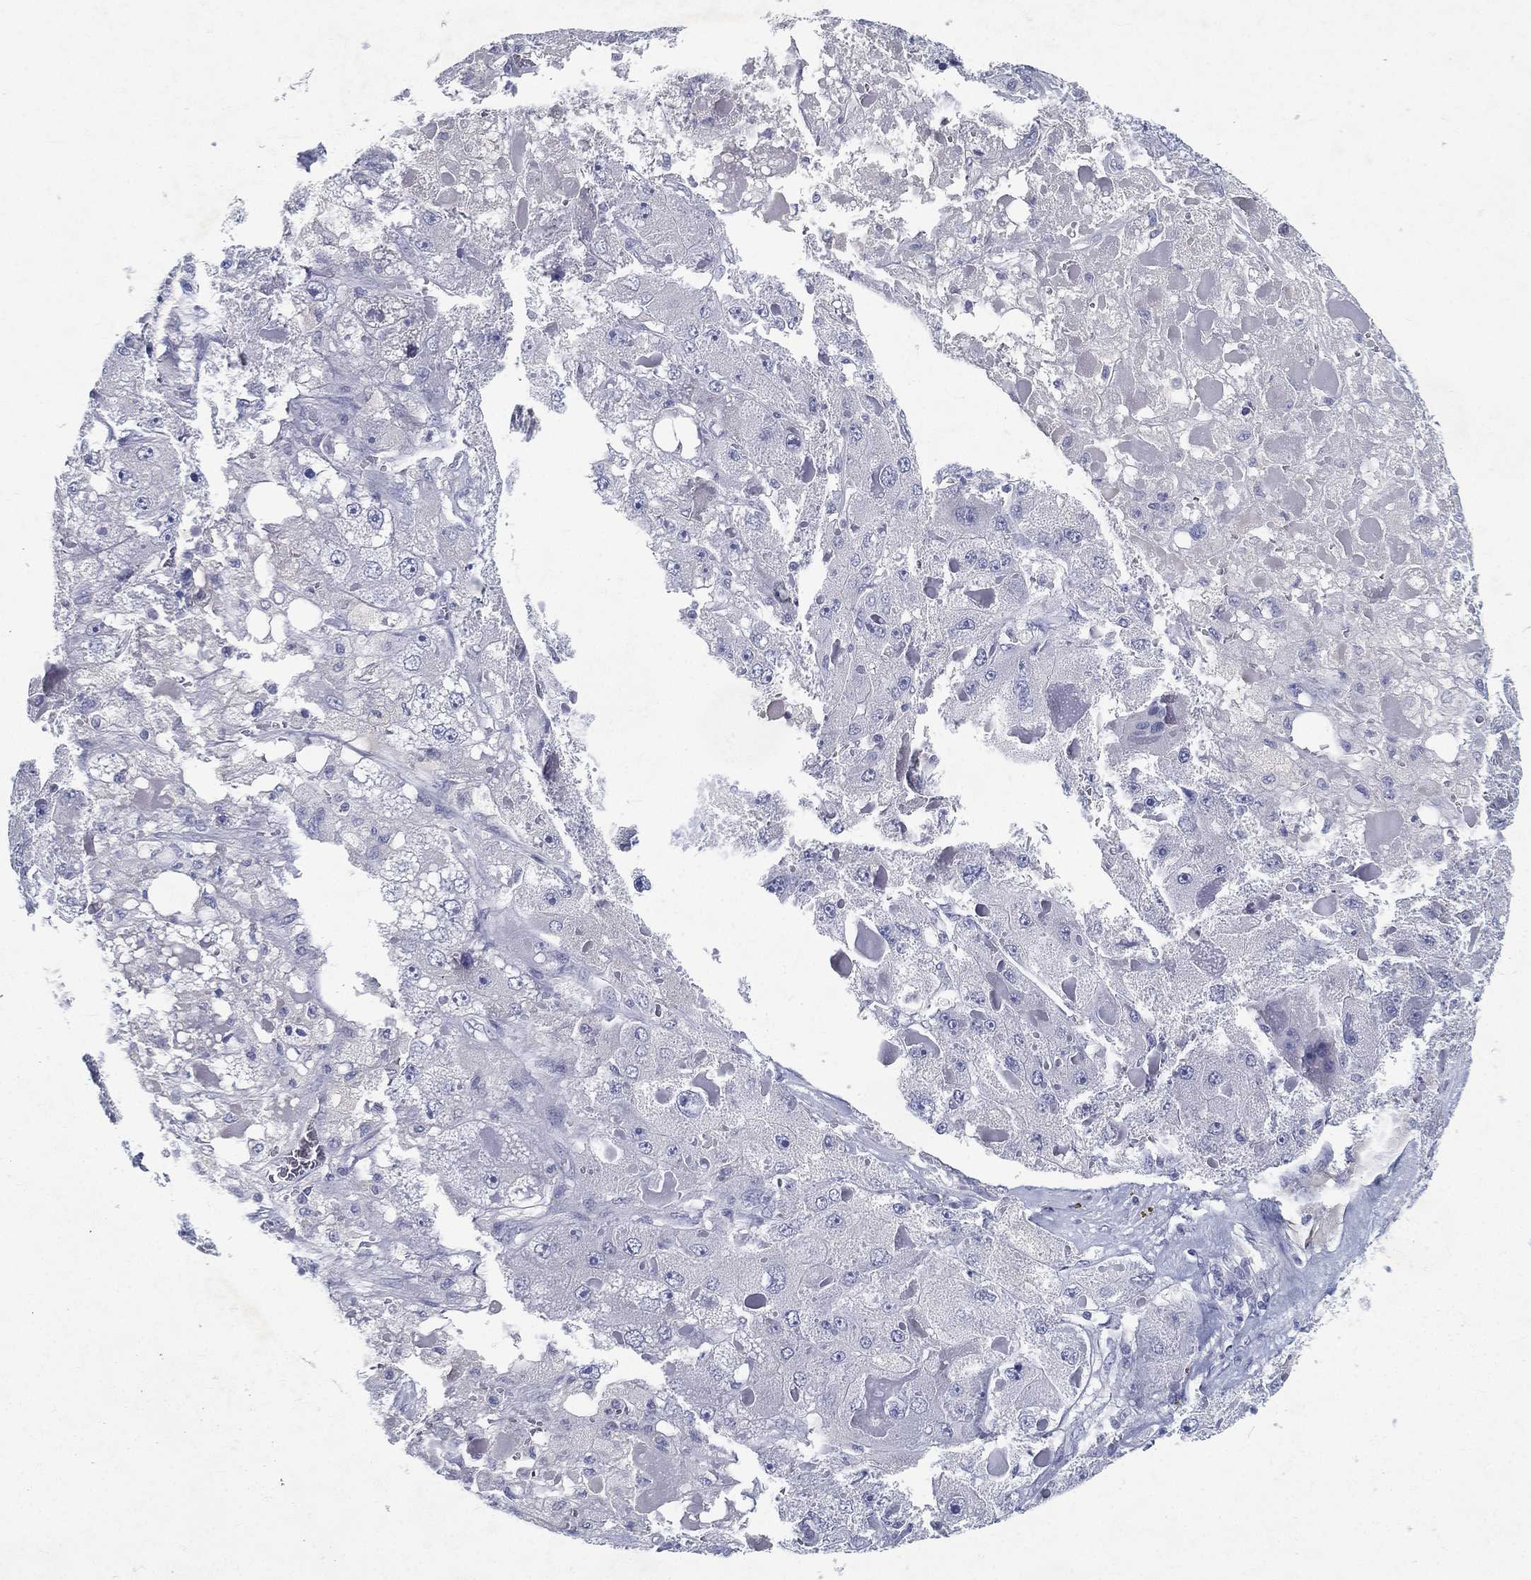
{"staining": {"intensity": "negative", "quantity": "none", "location": "none"}, "tissue": "liver cancer", "cell_type": "Tumor cells", "image_type": "cancer", "snomed": [{"axis": "morphology", "description": "Carcinoma, Hepatocellular, NOS"}, {"axis": "topography", "description": "Liver"}], "caption": "IHC of liver cancer (hepatocellular carcinoma) reveals no positivity in tumor cells.", "gene": "RGS13", "patient": {"sex": "female", "age": 73}}